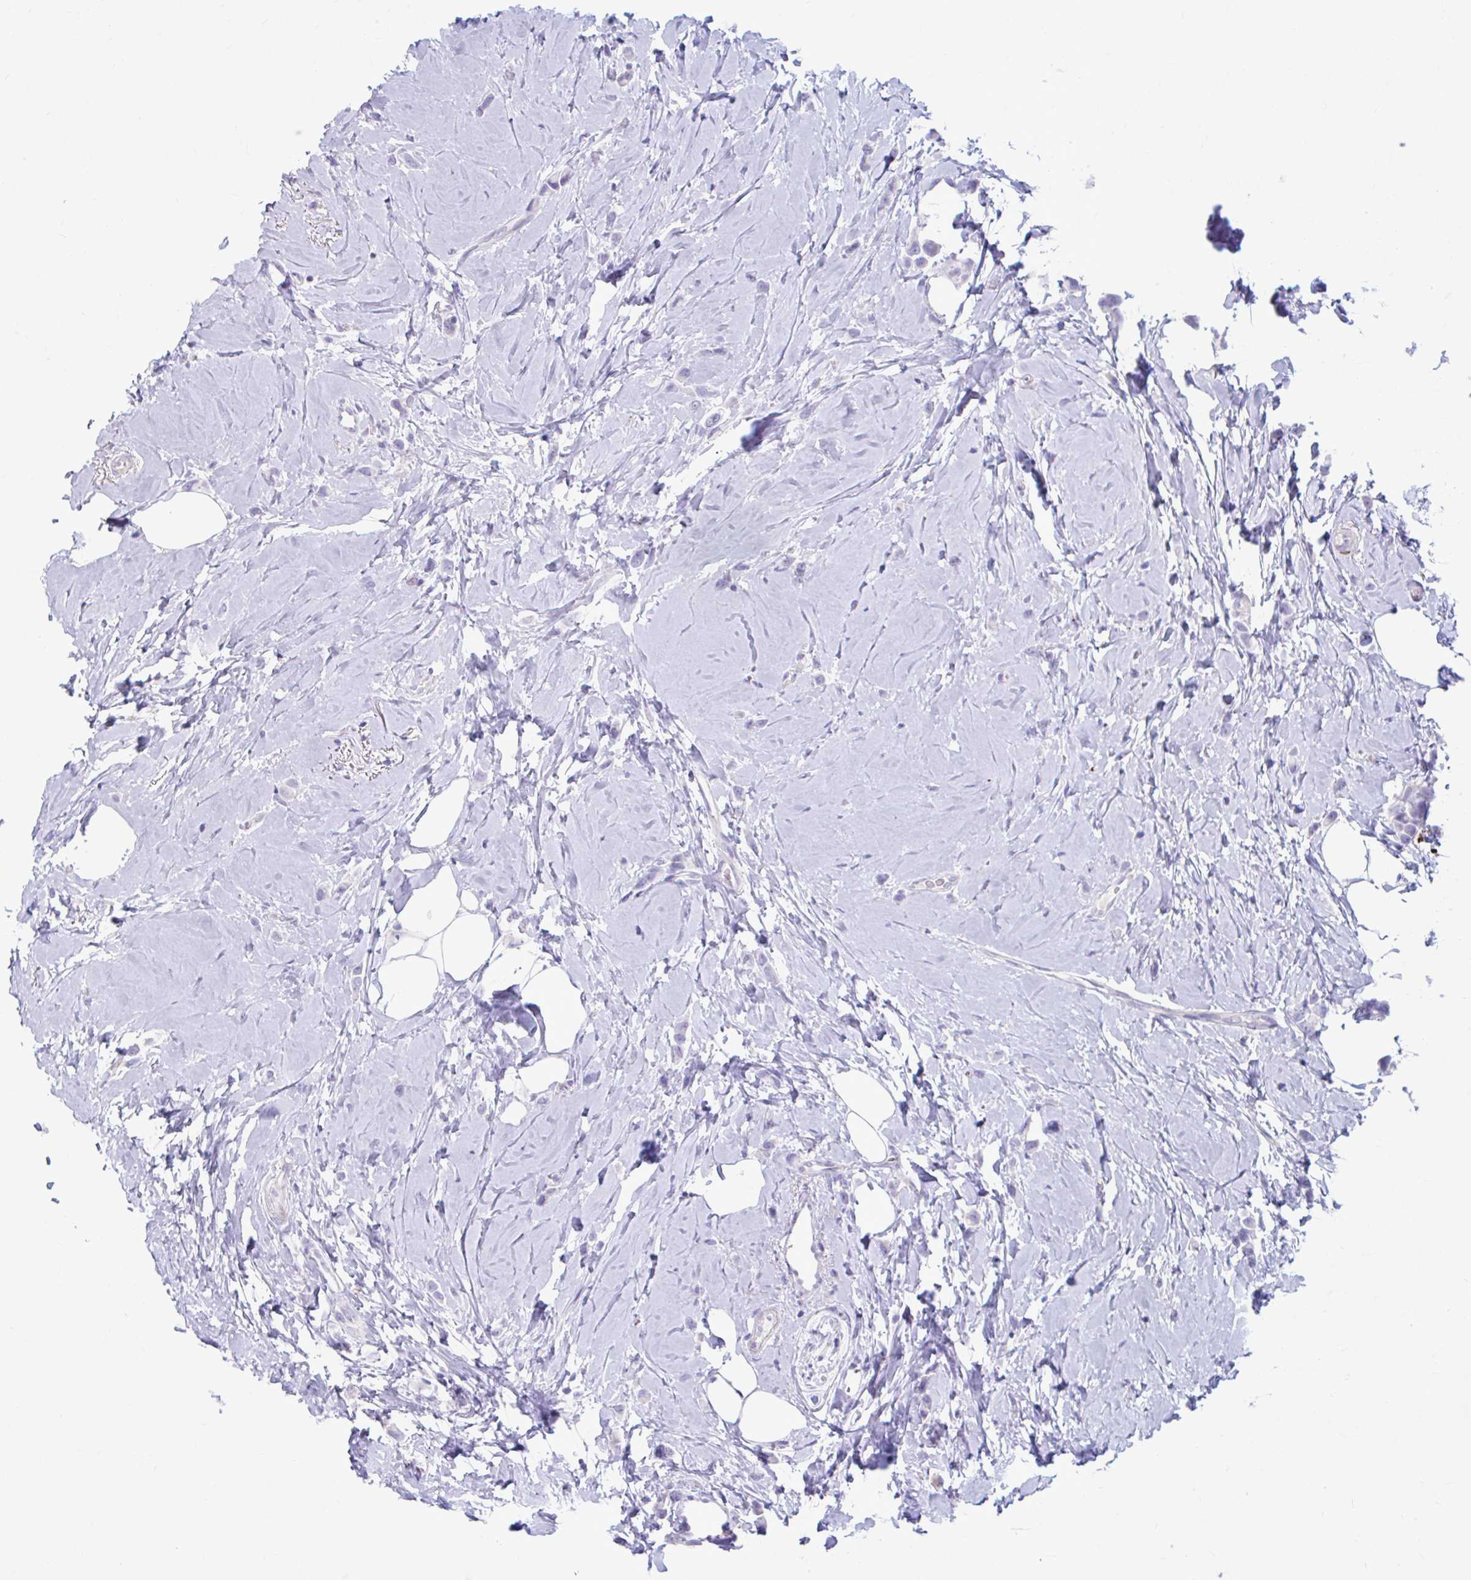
{"staining": {"intensity": "negative", "quantity": "none", "location": "none"}, "tissue": "breast cancer", "cell_type": "Tumor cells", "image_type": "cancer", "snomed": [{"axis": "morphology", "description": "Lobular carcinoma"}, {"axis": "topography", "description": "Breast"}], "caption": "IHC image of human breast cancer stained for a protein (brown), which exhibits no expression in tumor cells.", "gene": "C12orf71", "patient": {"sex": "female", "age": 66}}